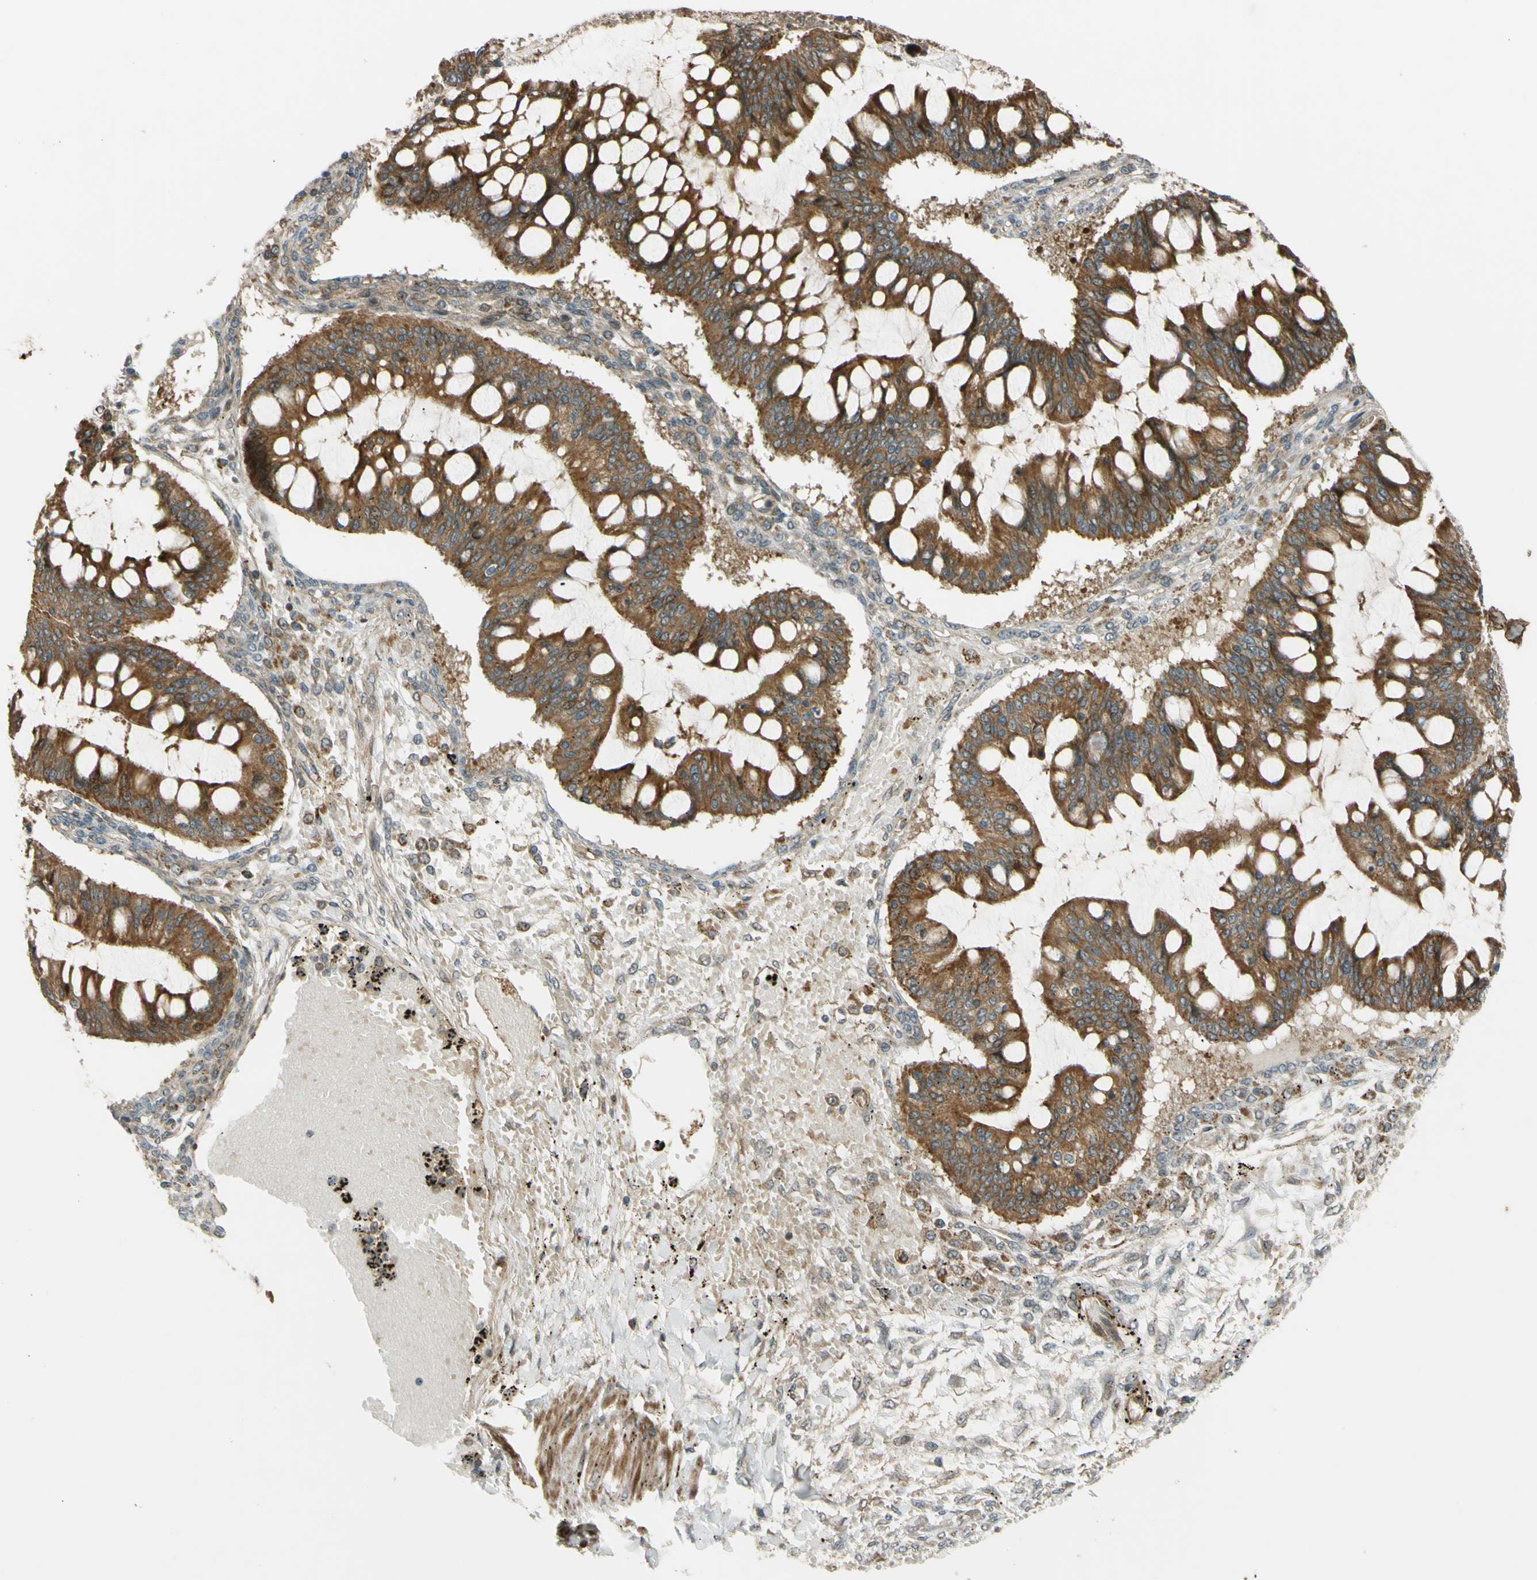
{"staining": {"intensity": "moderate", "quantity": ">75%", "location": "cytoplasmic/membranous"}, "tissue": "ovarian cancer", "cell_type": "Tumor cells", "image_type": "cancer", "snomed": [{"axis": "morphology", "description": "Cystadenocarcinoma, mucinous, NOS"}, {"axis": "topography", "description": "Ovary"}], "caption": "Tumor cells display moderate cytoplasmic/membranous positivity in approximately >75% of cells in ovarian cancer (mucinous cystadenocarcinoma).", "gene": "FLII", "patient": {"sex": "female", "age": 73}}